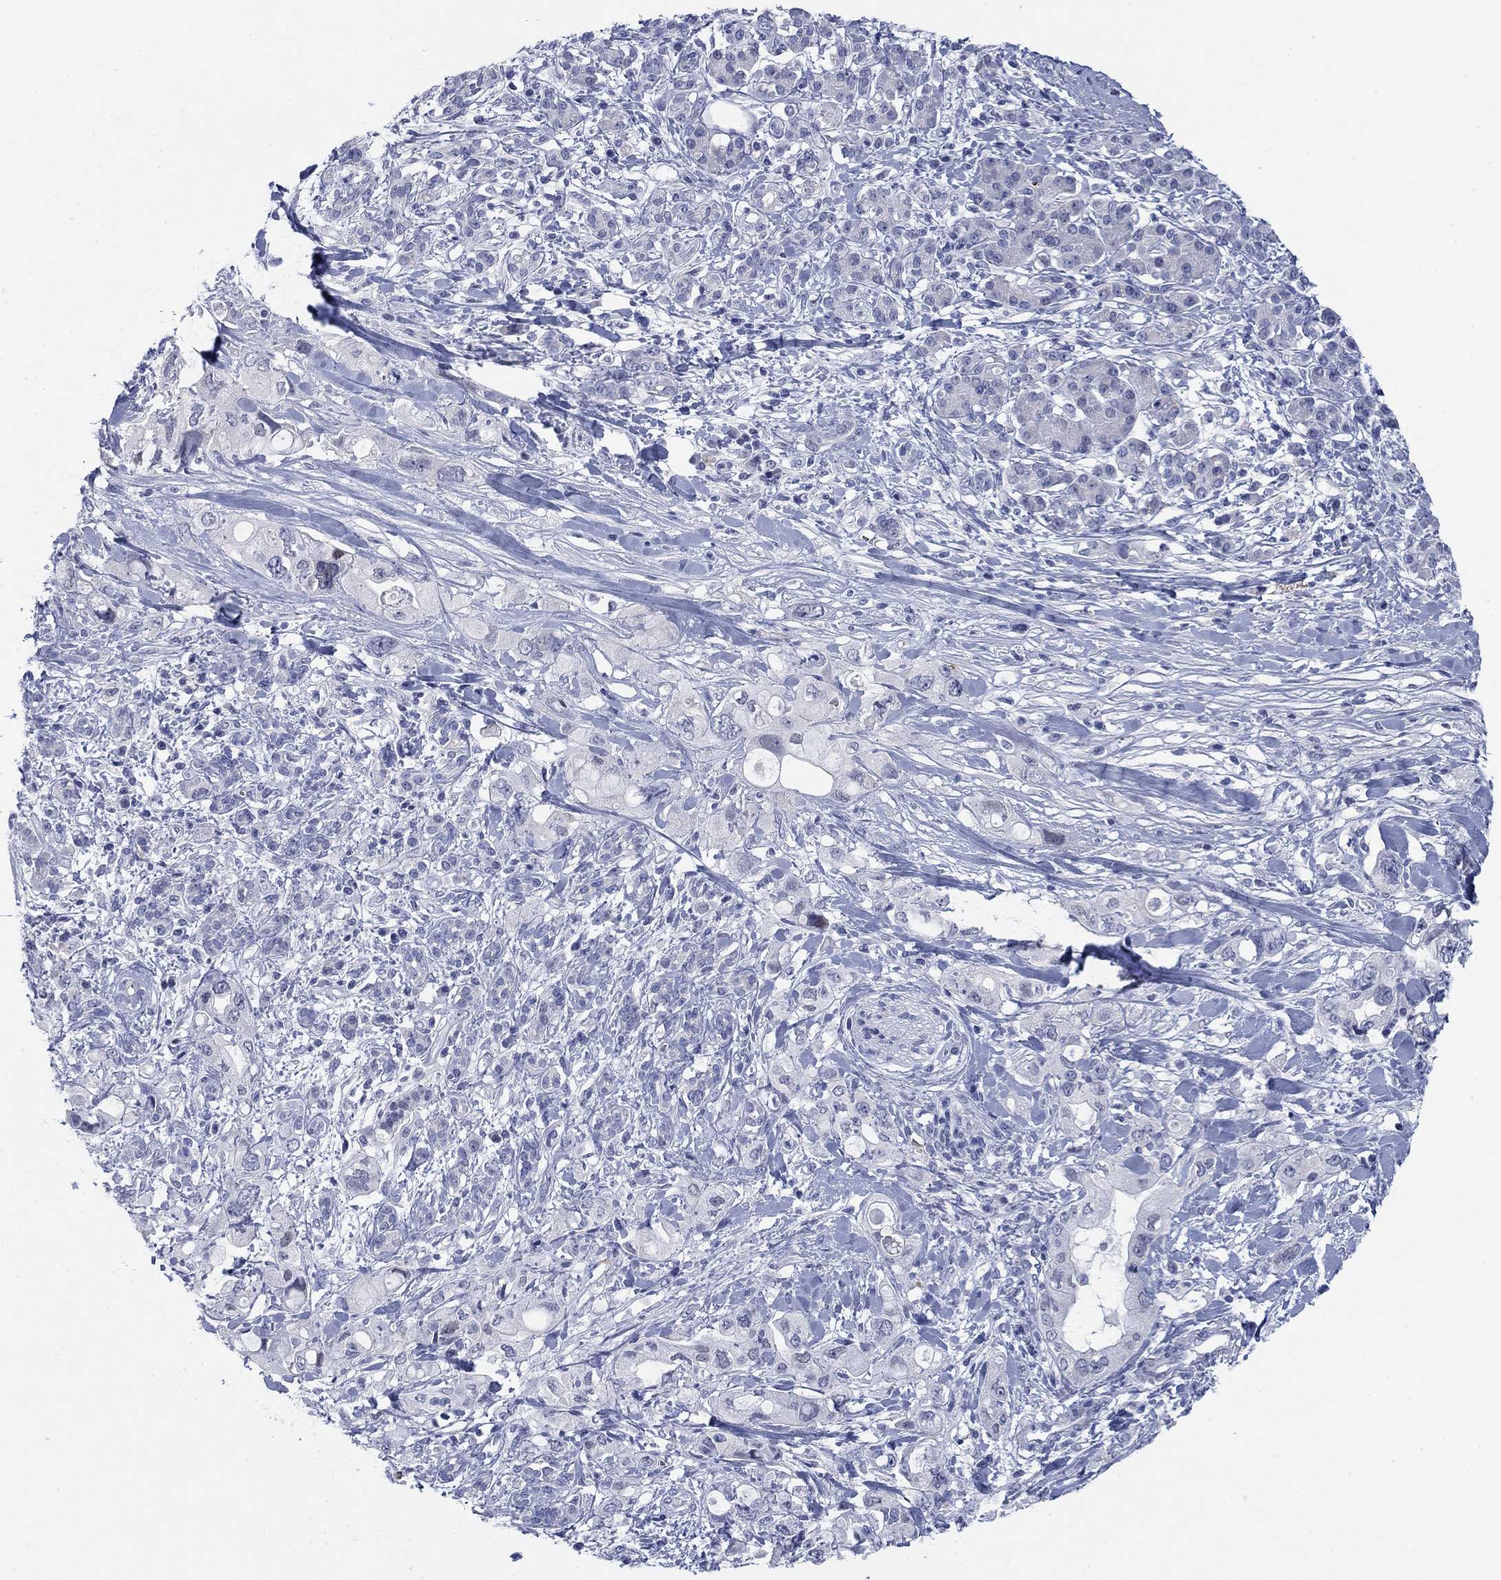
{"staining": {"intensity": "negative", "quantity": "none", "location": "none"}, "tissue": "pancreatic cancer", "cell_type": "Tumor cells", "image_type": "cancer", "snomed": [{"axis": "morphology", "description": "Adenocarcinoma, NOS"}, {"axis": "topography", "description": "Pancreas"}], "caption": "This photomicrograph is of pancreatic adenocarcinoma stained with immunohistochemistry (IHC) to label a protein in brown with the nuclei are counter-stained blue. There is no positivity in tumor cells.", "gene": "DNAL1", "patient": {"sex": "female", "age": 56}}